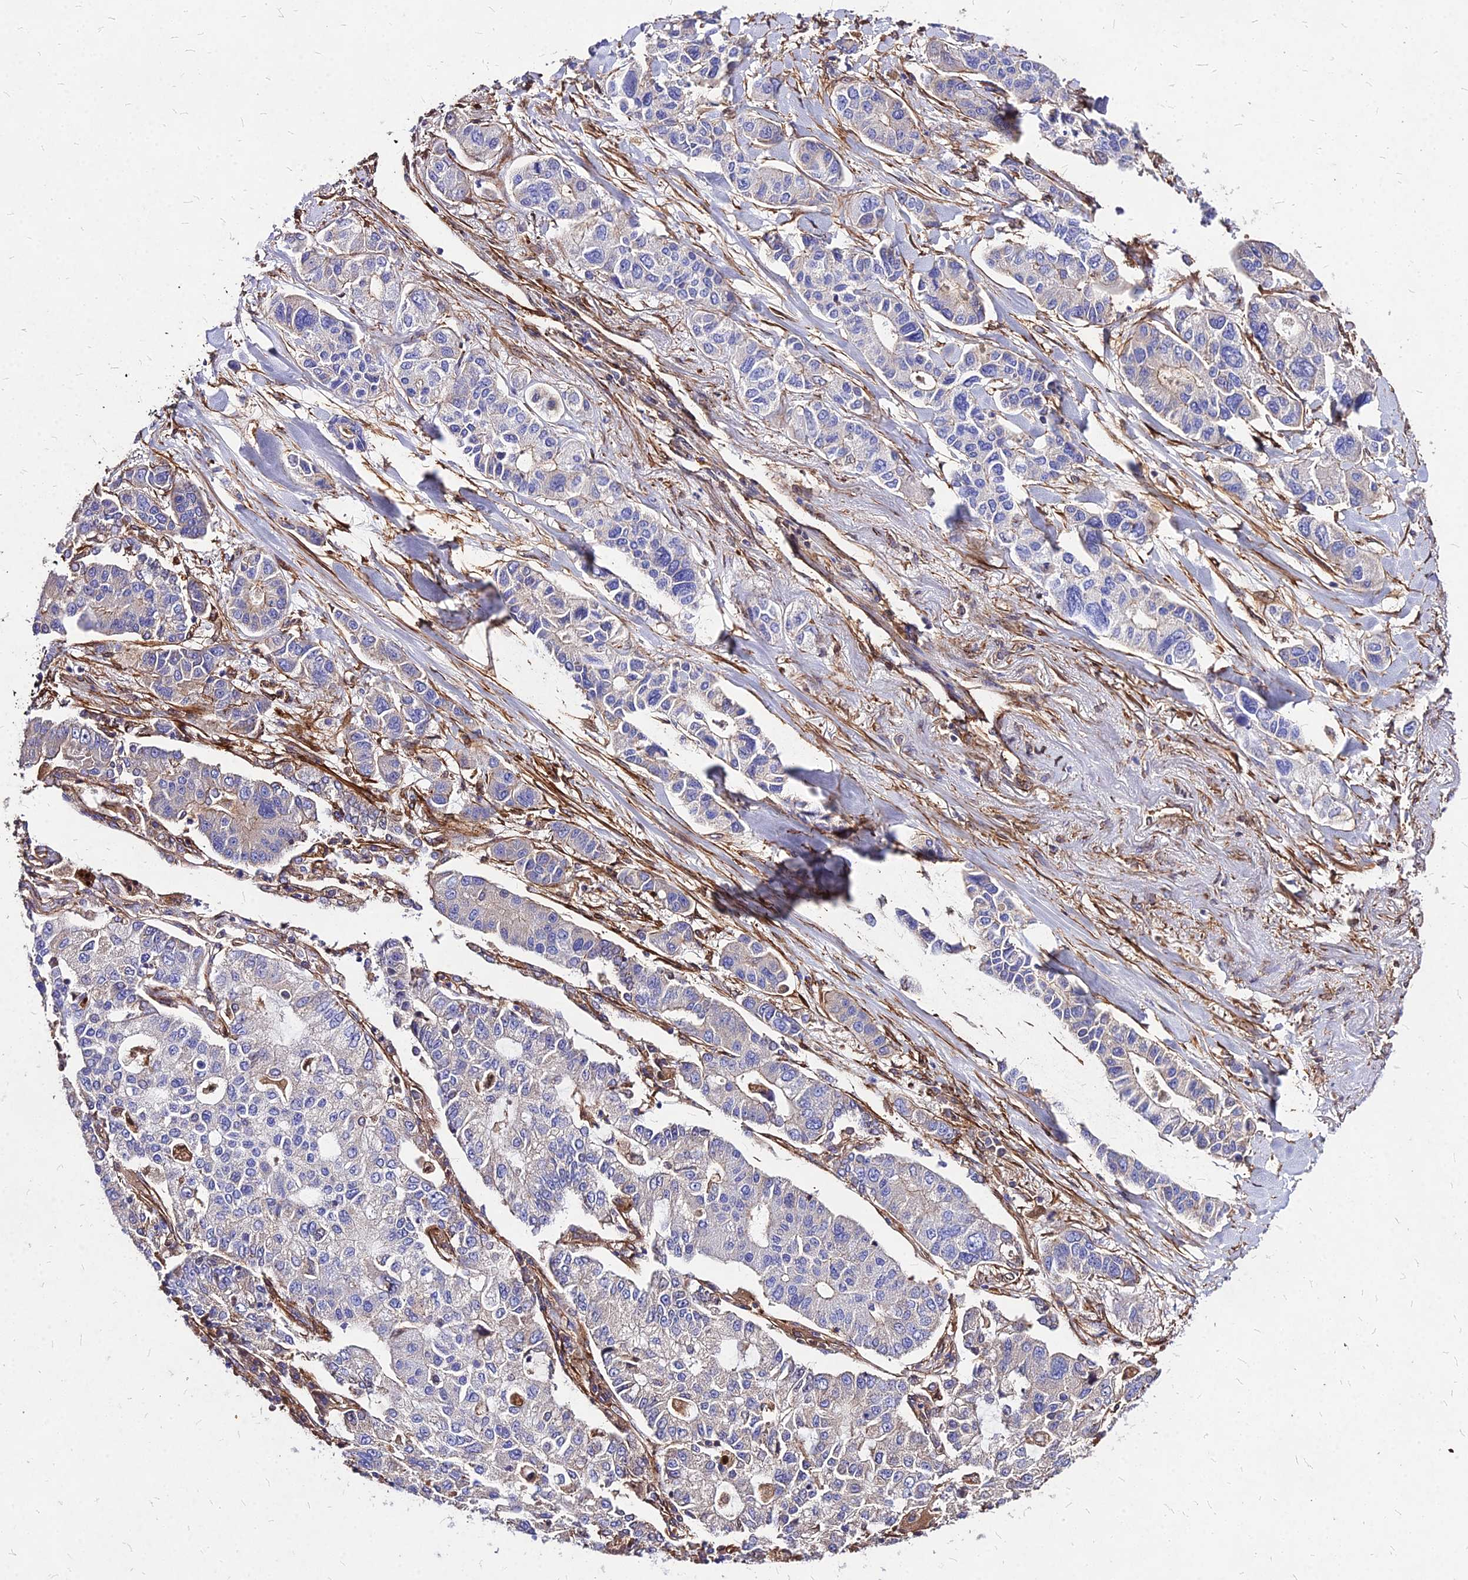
{"staining": {"intensity": "negative", "quantity": "none", "location": "none"}, "tissue": "lung cancer", "cell_type": "Tumor cells", "image_type": "cancer", "snomed": [{"axis": "morphology", "description": "Adenocarcinoma, NOS"}, {"axis": "topography", "description": "Lung"}], "caption": "Immunohistochemistry of human lung cancer (adenocarcinoma) displays no positivity in tumor cells. (DAB IHC, high magnification).", "gene": "EFCC1", "patient": {"sex": "male", "age": 49}}